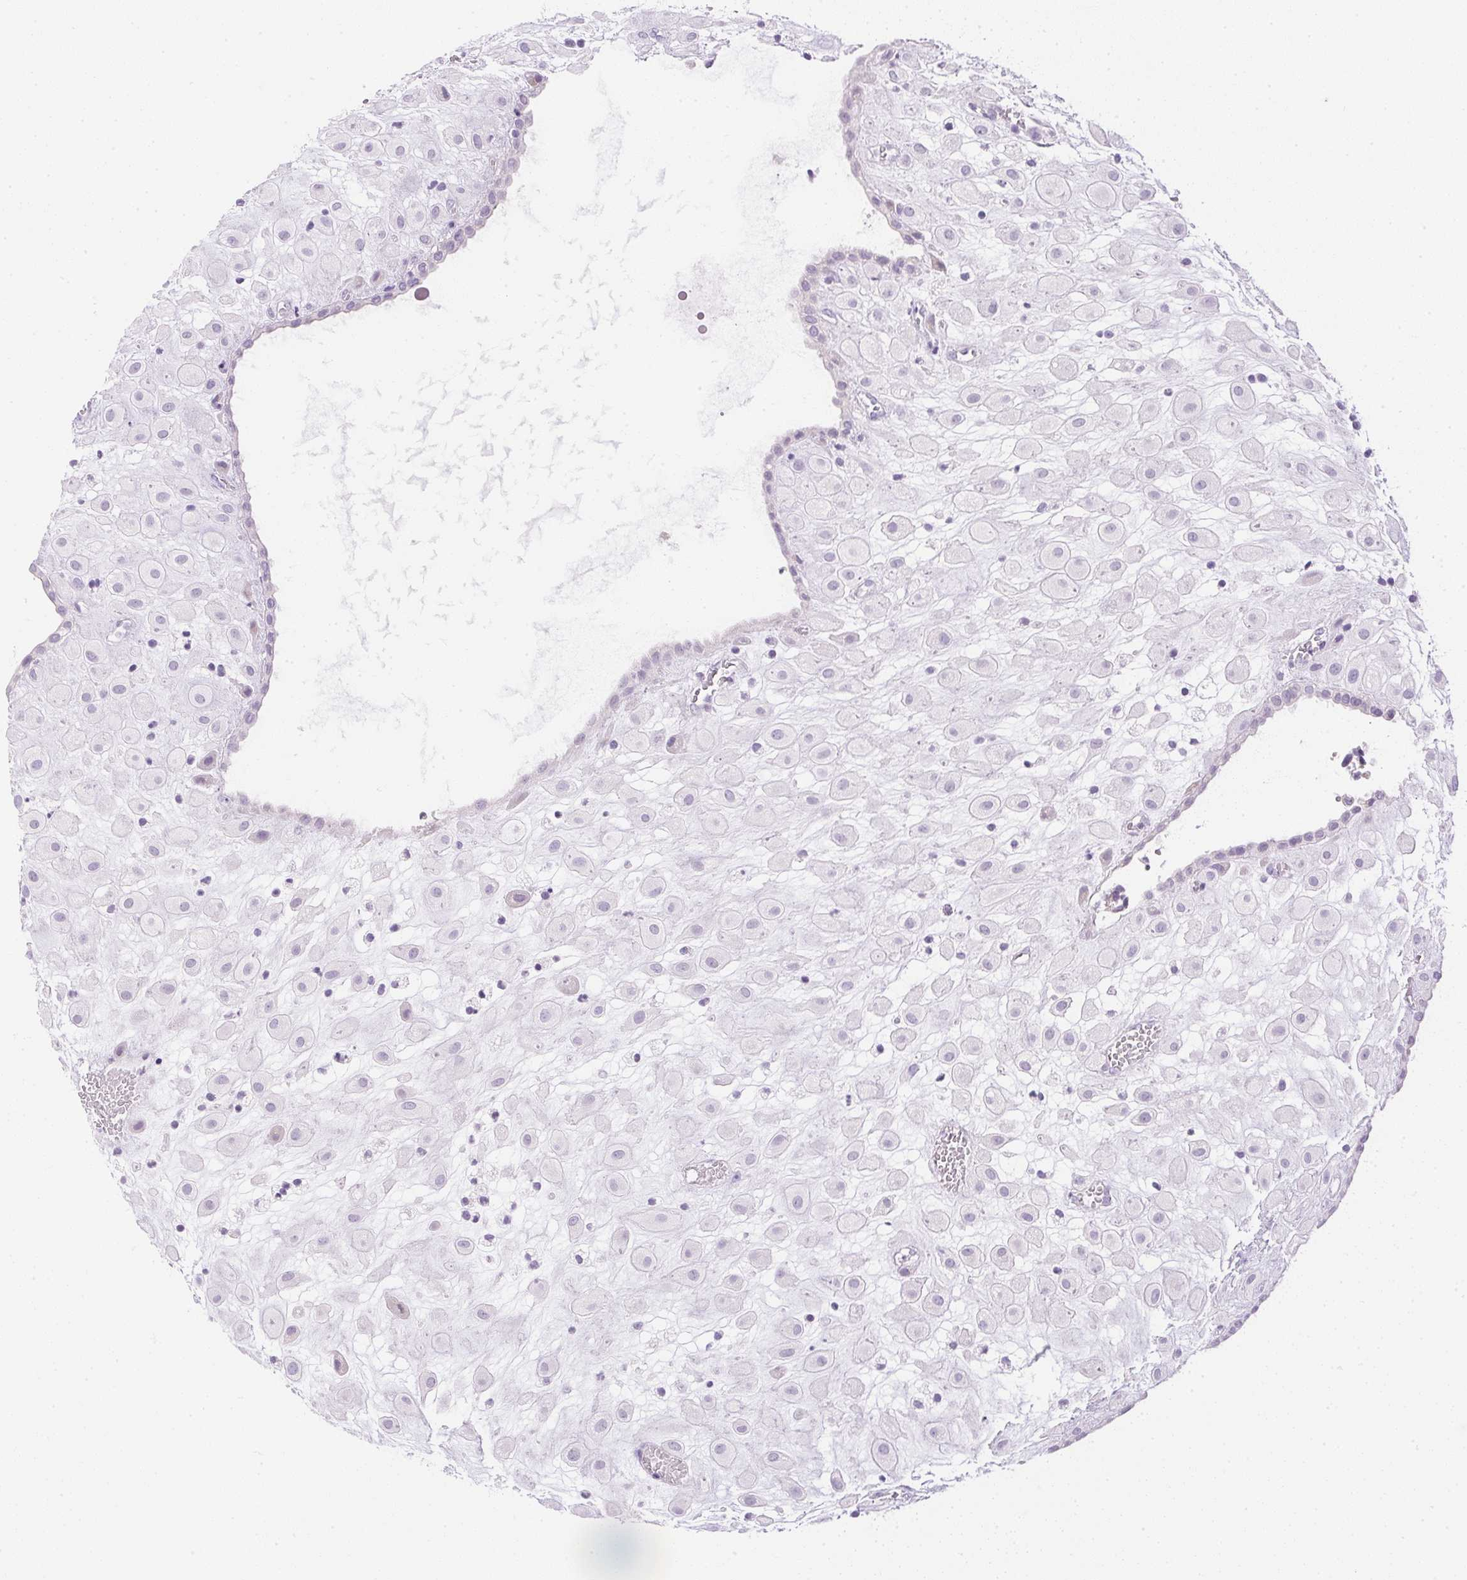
{"staining": {"intensity": "negative", "quantity": "none", "location": "none"}, "tissue": "placenta", "cell_type": "Decidual cells", "image_type": "normal", "snomed": [{"axis": "morphology", "description": "Normal tissue, NOS"}, {"axis": "topography", "description": "Placenta"}], "caption": "An image of human placenta is negative for staining in decidual cells. Nuclei are stained in blue.", "gene": "CTRL", "patient": {"sex": "female", "age": 24}}